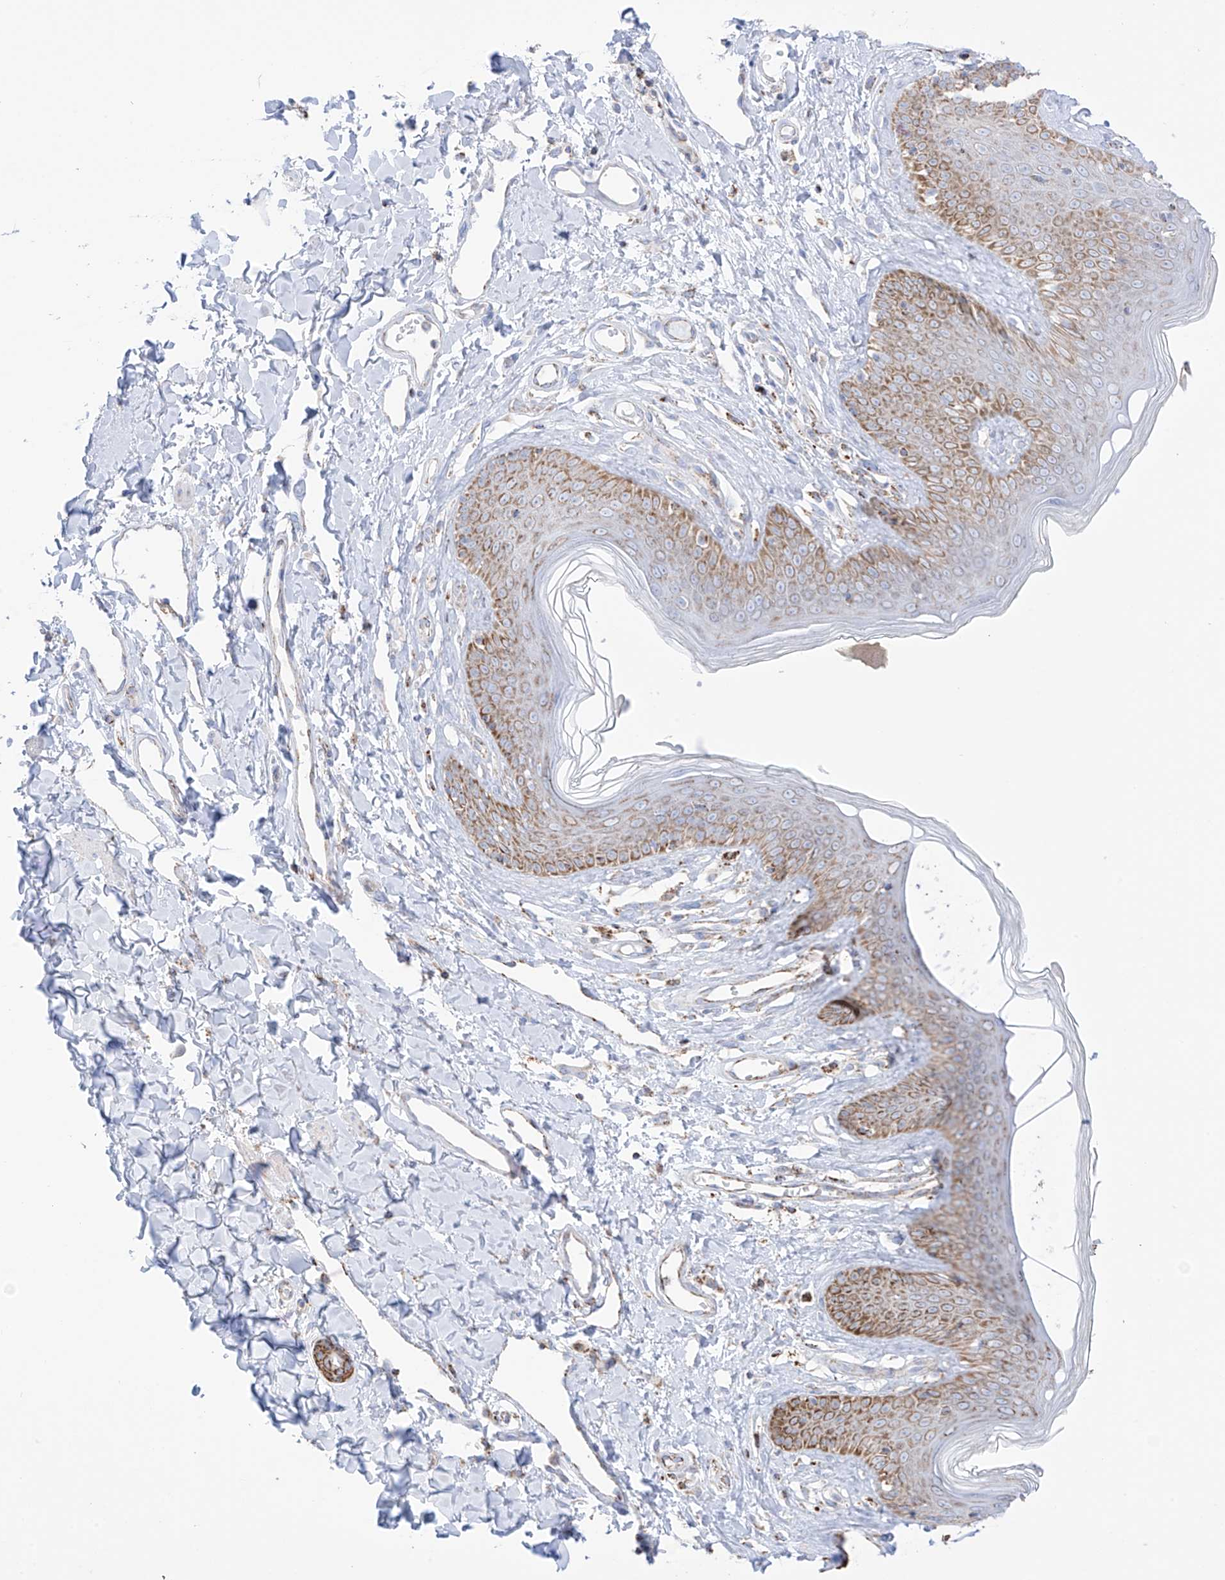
{"staining": {"intensity": "moderate", "quantity": ">75%", "location": "cytoplasmic/membranous"}, "tissue": "skin", "cell_type": "Epidermal cells", "image_type": "normal", "snomed": [{"axis": "morphology", "description": "Normal tissue, NOS"}, {"axis": "morphology", "description": "Squamous cell carcinoma, NOS"}, {"axis": "topography", "description": "Vulva"}], "caption": "Protein staining of benign skin reveals moderate cytoplasmic/membranous staining in approximately >75% of epidermal cells. Ihc stains the protein of interest in brown and the nuclei are stained blue.", "gene": "XKR3", "patient": {"sex": "female", "age": 85}}